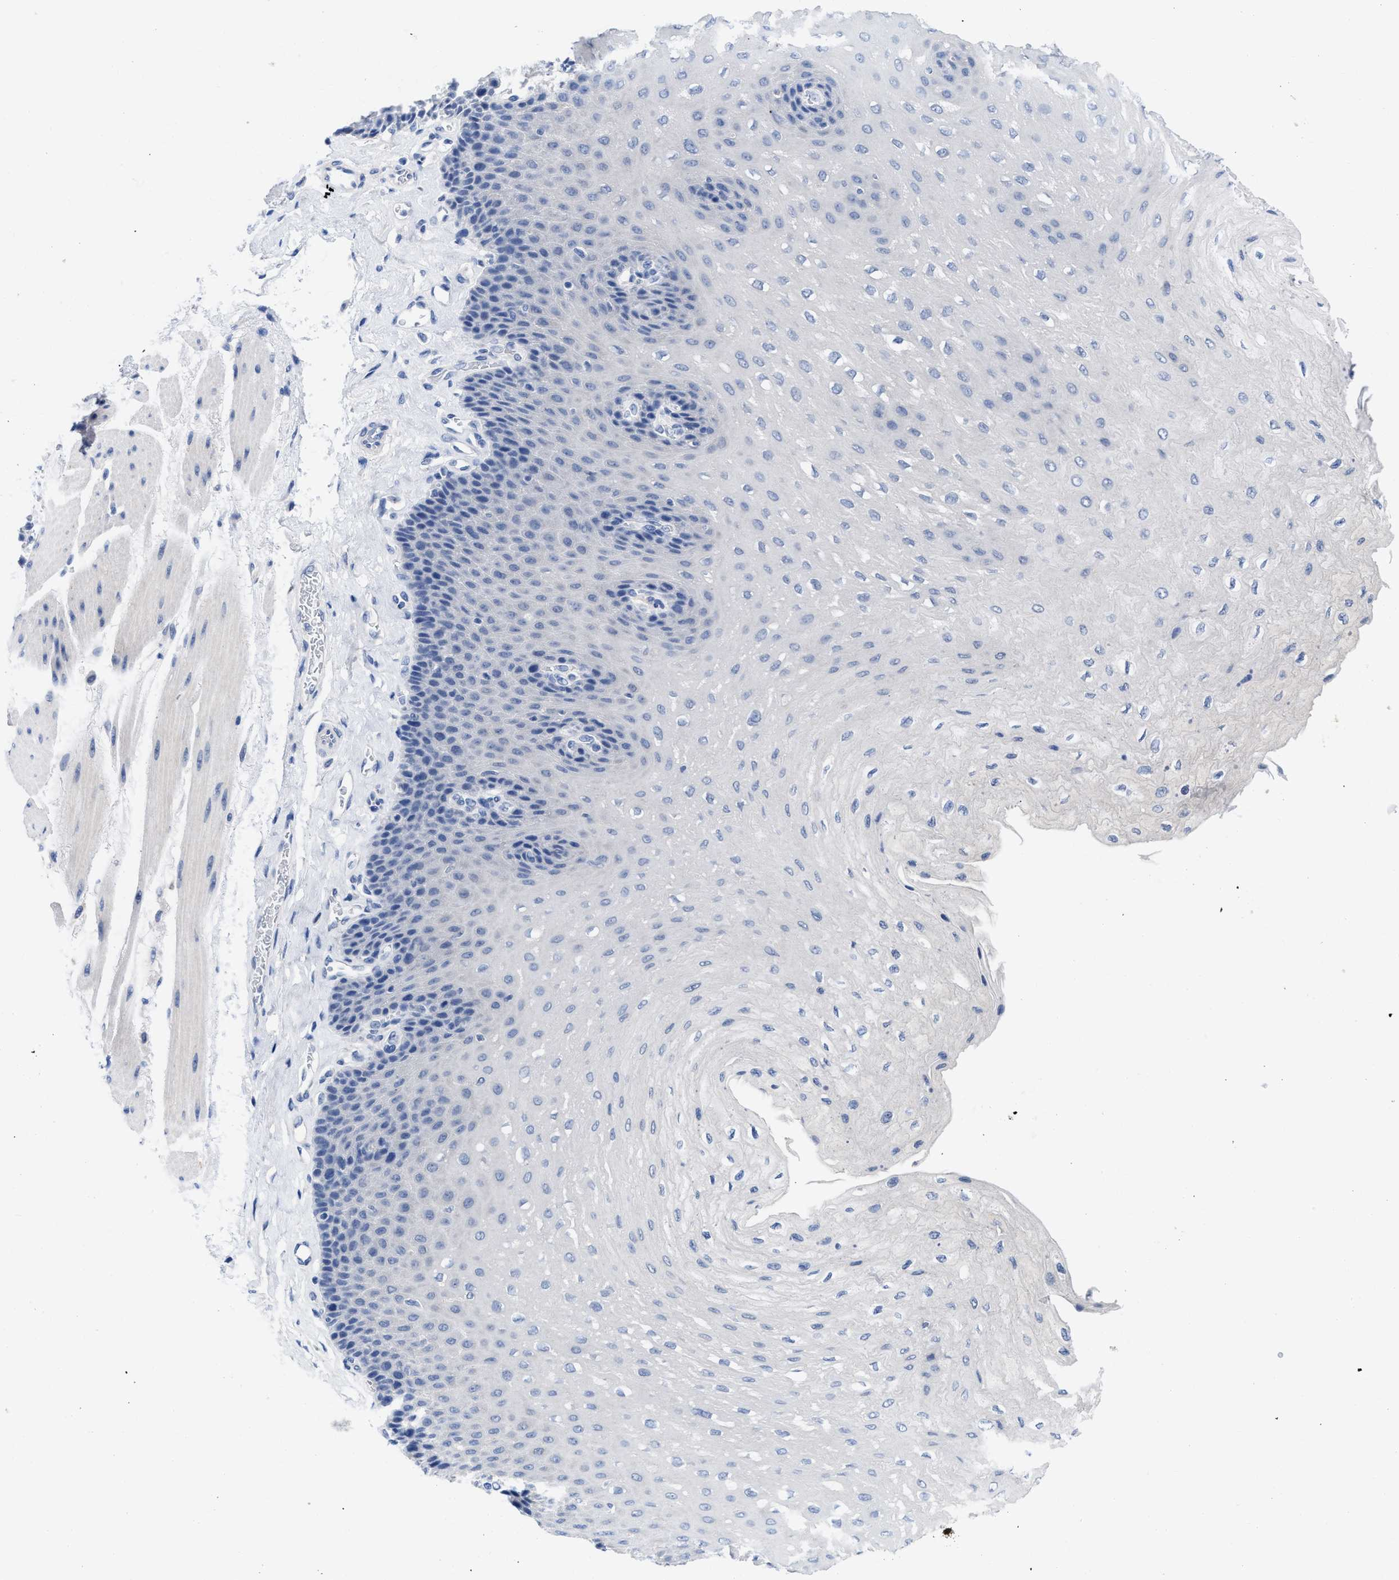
{"staining": {"intensity": "negative", "quantity": "none", "location": "none"}, "tissue": "esophagus", "cell_type": "Squamous epithelial cells", "image_type": "normal", "snomed": [{"axis": "morphology", "description": "Normal tissue, NOS"}, {"axis": "topography", "description": "Esophagus"}], "caption": "IHC photomicrograph of benign human esophagus stained for a protein (brown), which exhibits no staining in squamous epithelial cells. Brightfield microscopy of immunohistochemistry stained with DAB (brown) and hematoxylin (blue), captured at high magnification.", "gene": "PYY", "patient": {"sex": "female", "age": 72}}